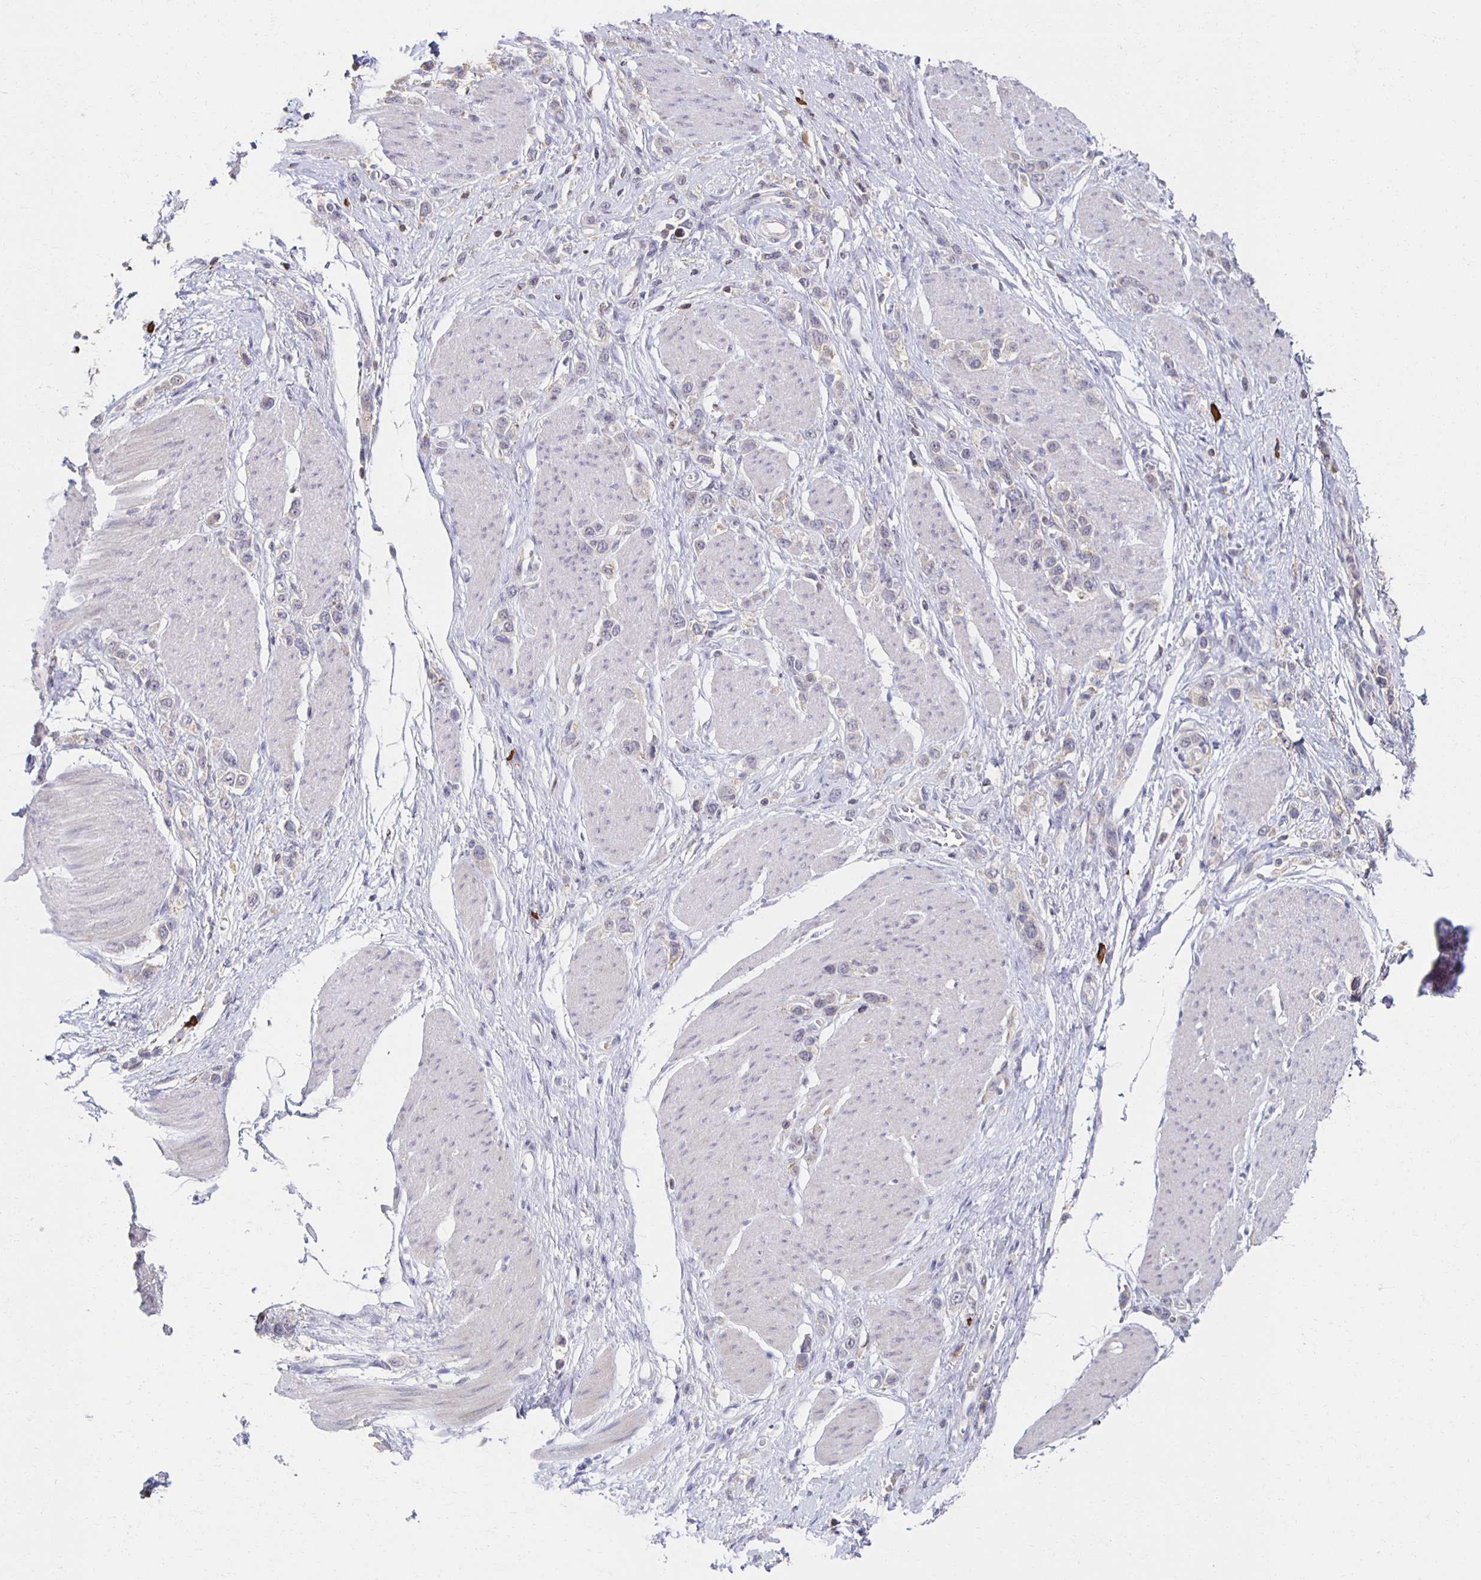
{"staining": {"intensity": "negative", "quantity": "none", "location": "none"}, "tissue": "stomach cancer", "cell_type": "Tumor cells", "image_type": "cancer", "snomed": [{"axis": "morphology", "description": "Adenocarcinoma, NOS"}, {"axis": "topography", "description": "Stomach"}], "caption": "This photomicrograph is of stomach cancer stained with immunohistochemistry (IHC) to label a protein in brown with the nuclei are counter-stained blue. There is no staining in tumor cells. Nuclei are stained in blue.", "gene": "ZNF692", "patient": {"sex": "female", "age": 65}}